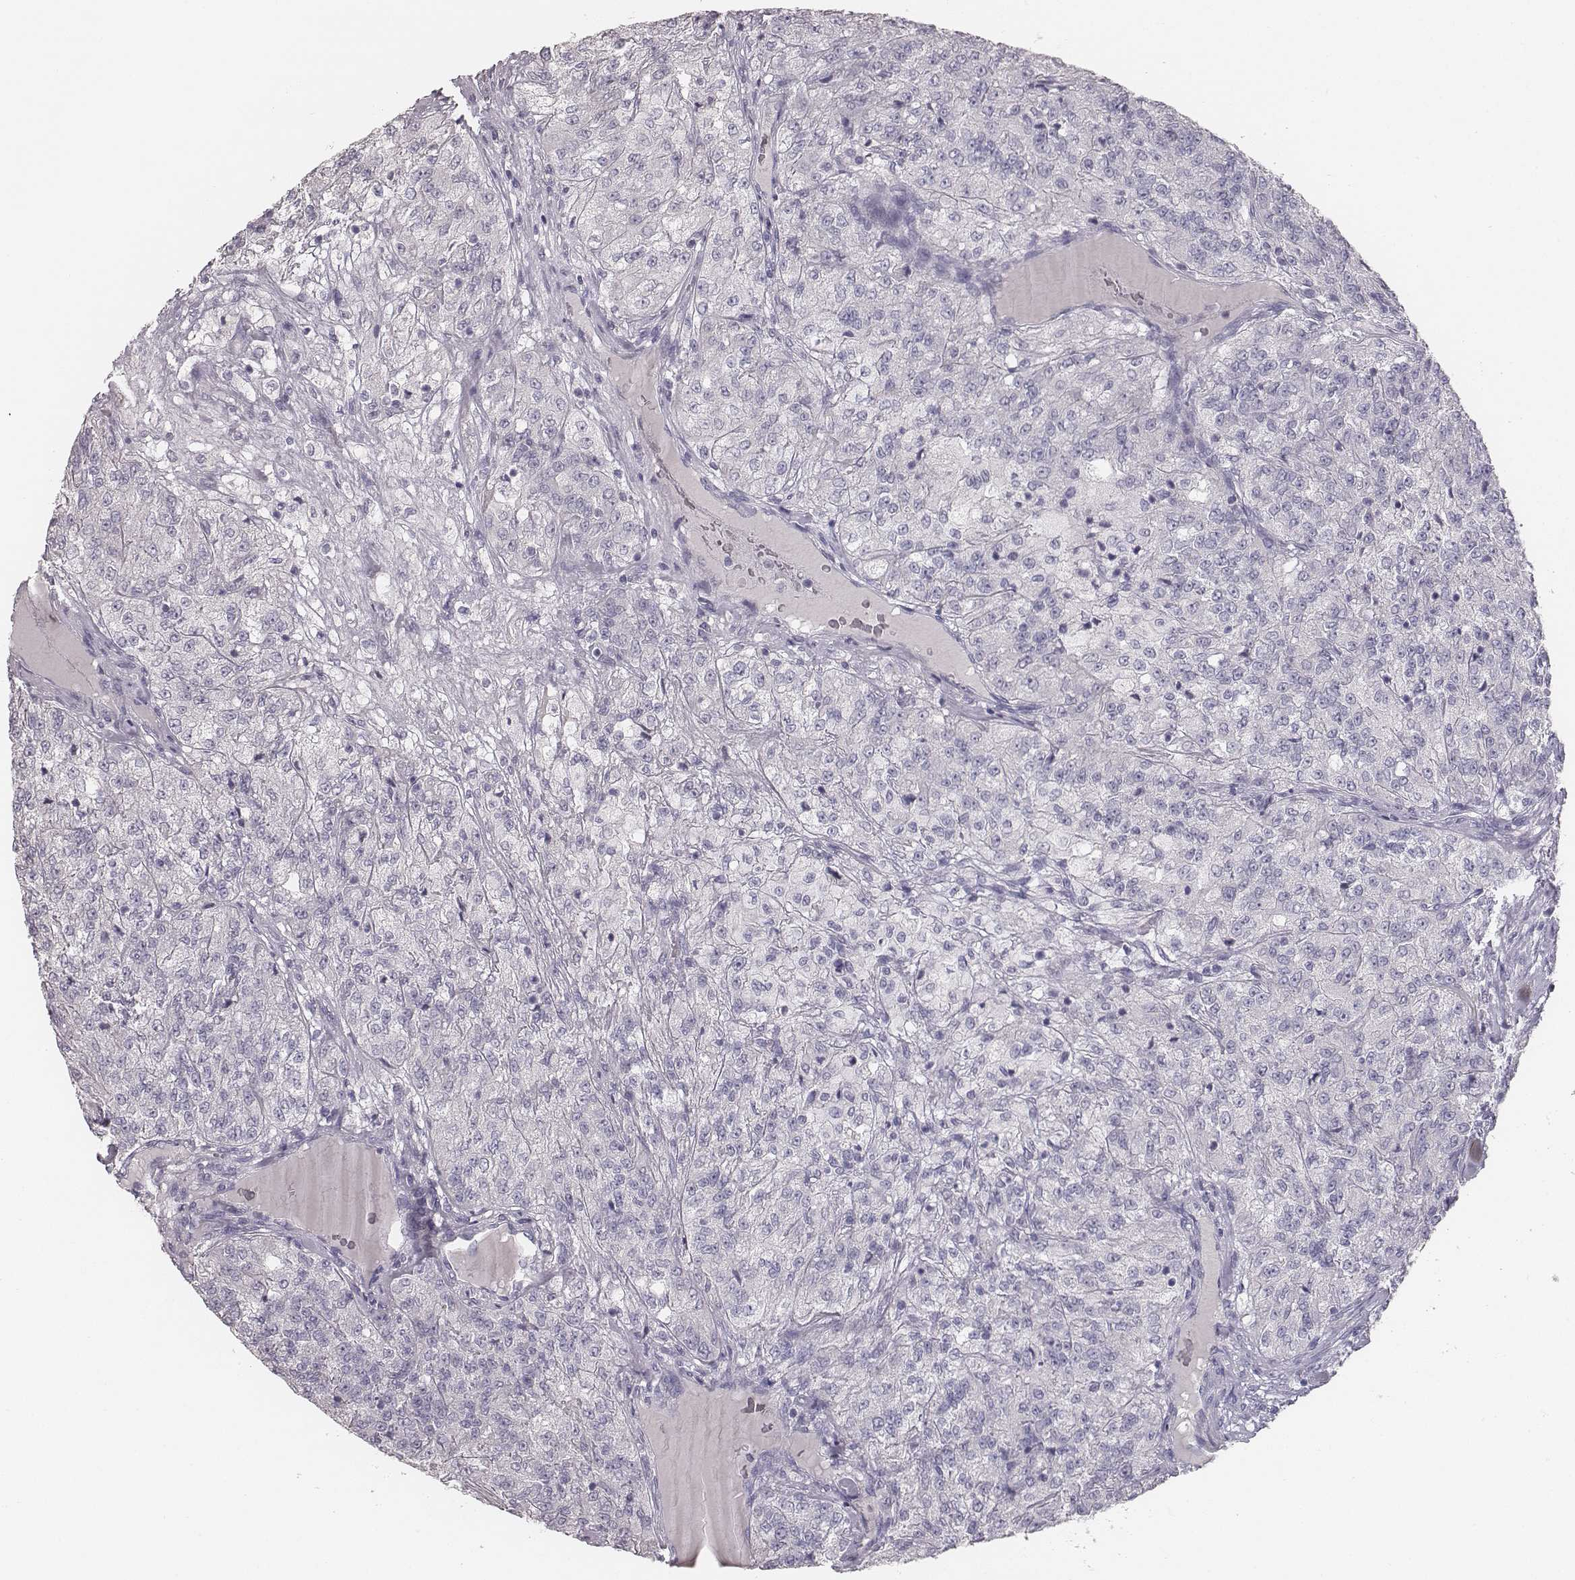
{"staining": {"intensity": "negative", "quantity": "none", "location": "none"}, "tissue": "renal cancer", "cell_type": "Tumor cells", "image_type": "cancer", "snomed": [{"axis": "morphology", "description": "Adenocarcinoma, NOS"}, {"axis": "topography", "description": "Kidney"}], "caption": "Tumor cells are negative for brown protein staining in adenocarcinoma (renal).", "gene": "MYH6", "patient": {"sex": "female", "age": 63}}